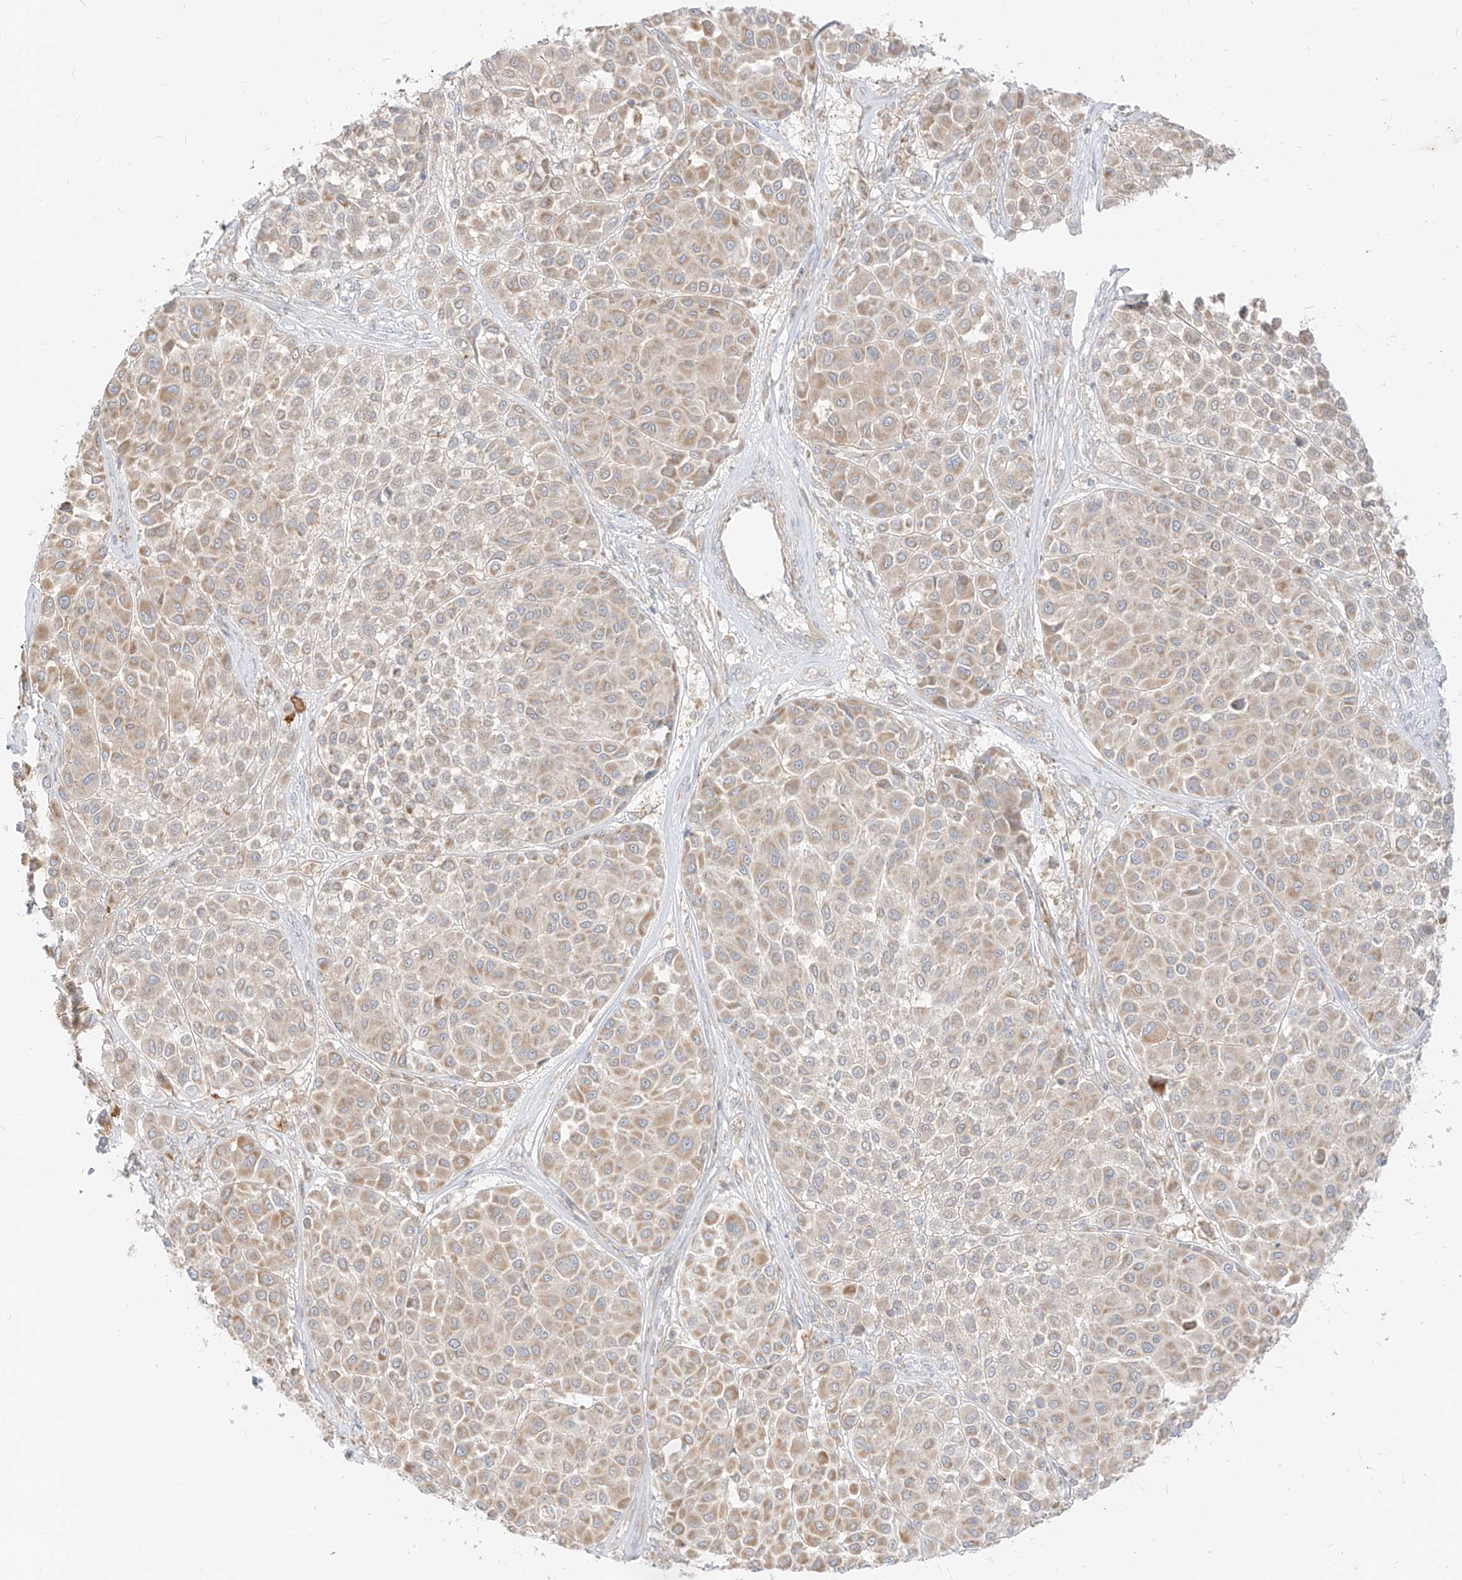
{"staining": {"intensity": "weak", "quantity": ">75%", "location": "cytoplasmic/membranous"}, "tissue": "melanoma", "cell_type": "Tumor cells", "image_type": "cancer", "snomed": [{"axis": "morphology", "description": "Malignant melanoma, Metastatic site"}, {"axis": "topography", "description": "Soft tissue"}], "caption": "A brown stain shows weak cytoplasmic/membranous positivity of a protein in human melanoma tumor cells. Immunohistochemistry (ihc) stains the protein of interest in brown and the nuclei are stained blue.", "gene": "ZIM3", "patient": {"sex": "male", "age": 41}}